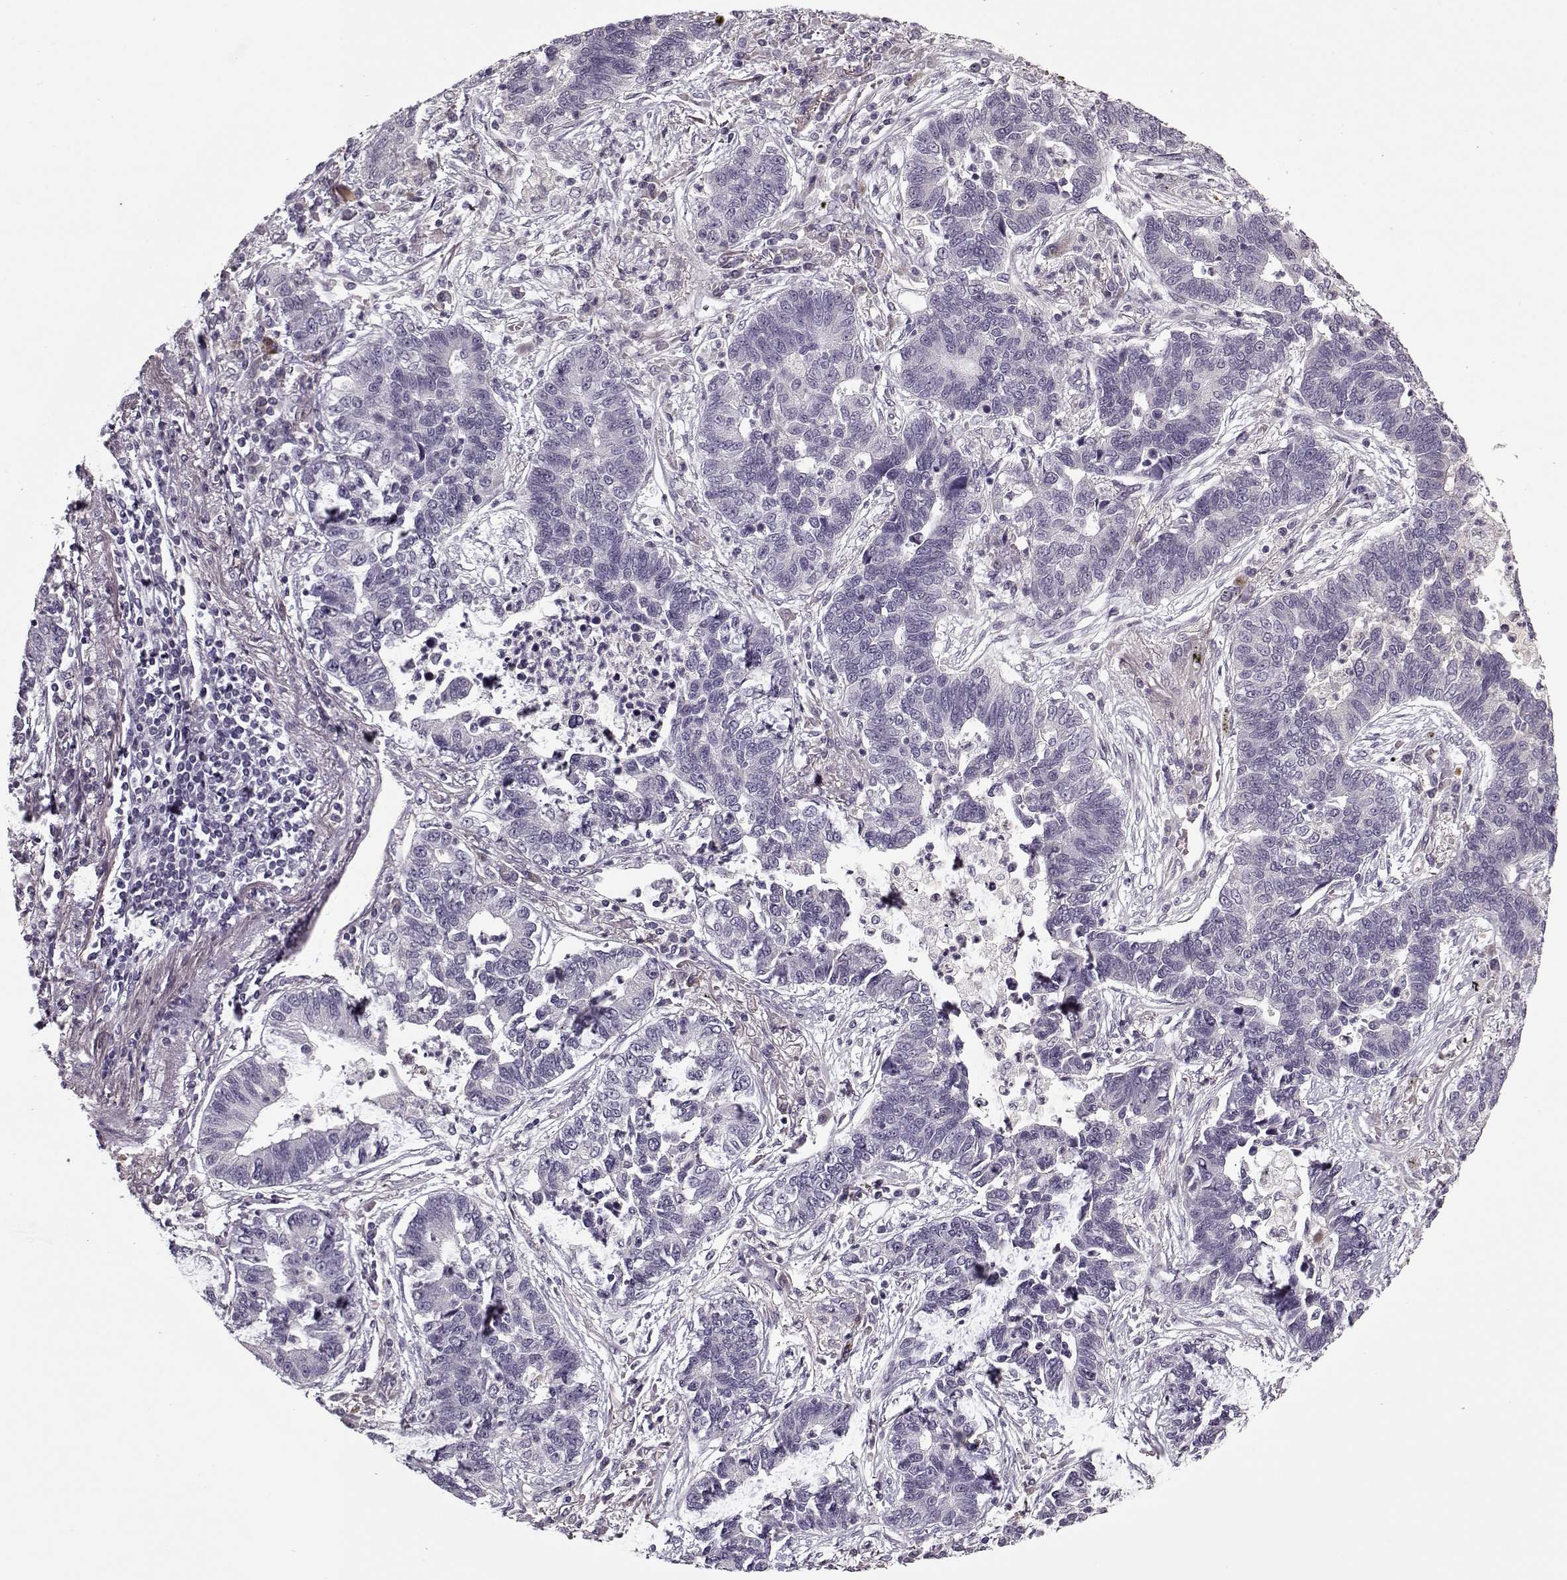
{"staining": {"intensity": "negative", "quantity": "none", "location": "none"}, "tissue": "lung cancer", "cell_type": "Tumor cells", "image_type": "cancer", "snomed": [{"axis": "morphology", "description": "Adenocarcinoma, NOS"}, {"axis": "topography", "description": "Lung"}], "caption": "Immunohistochemical staining of human lung cancer (adenocarcinoma) demonstrates no significant expression in tumor cells.", "gene": "KRT9", "patient": {"sex": "female", "age": 57}}